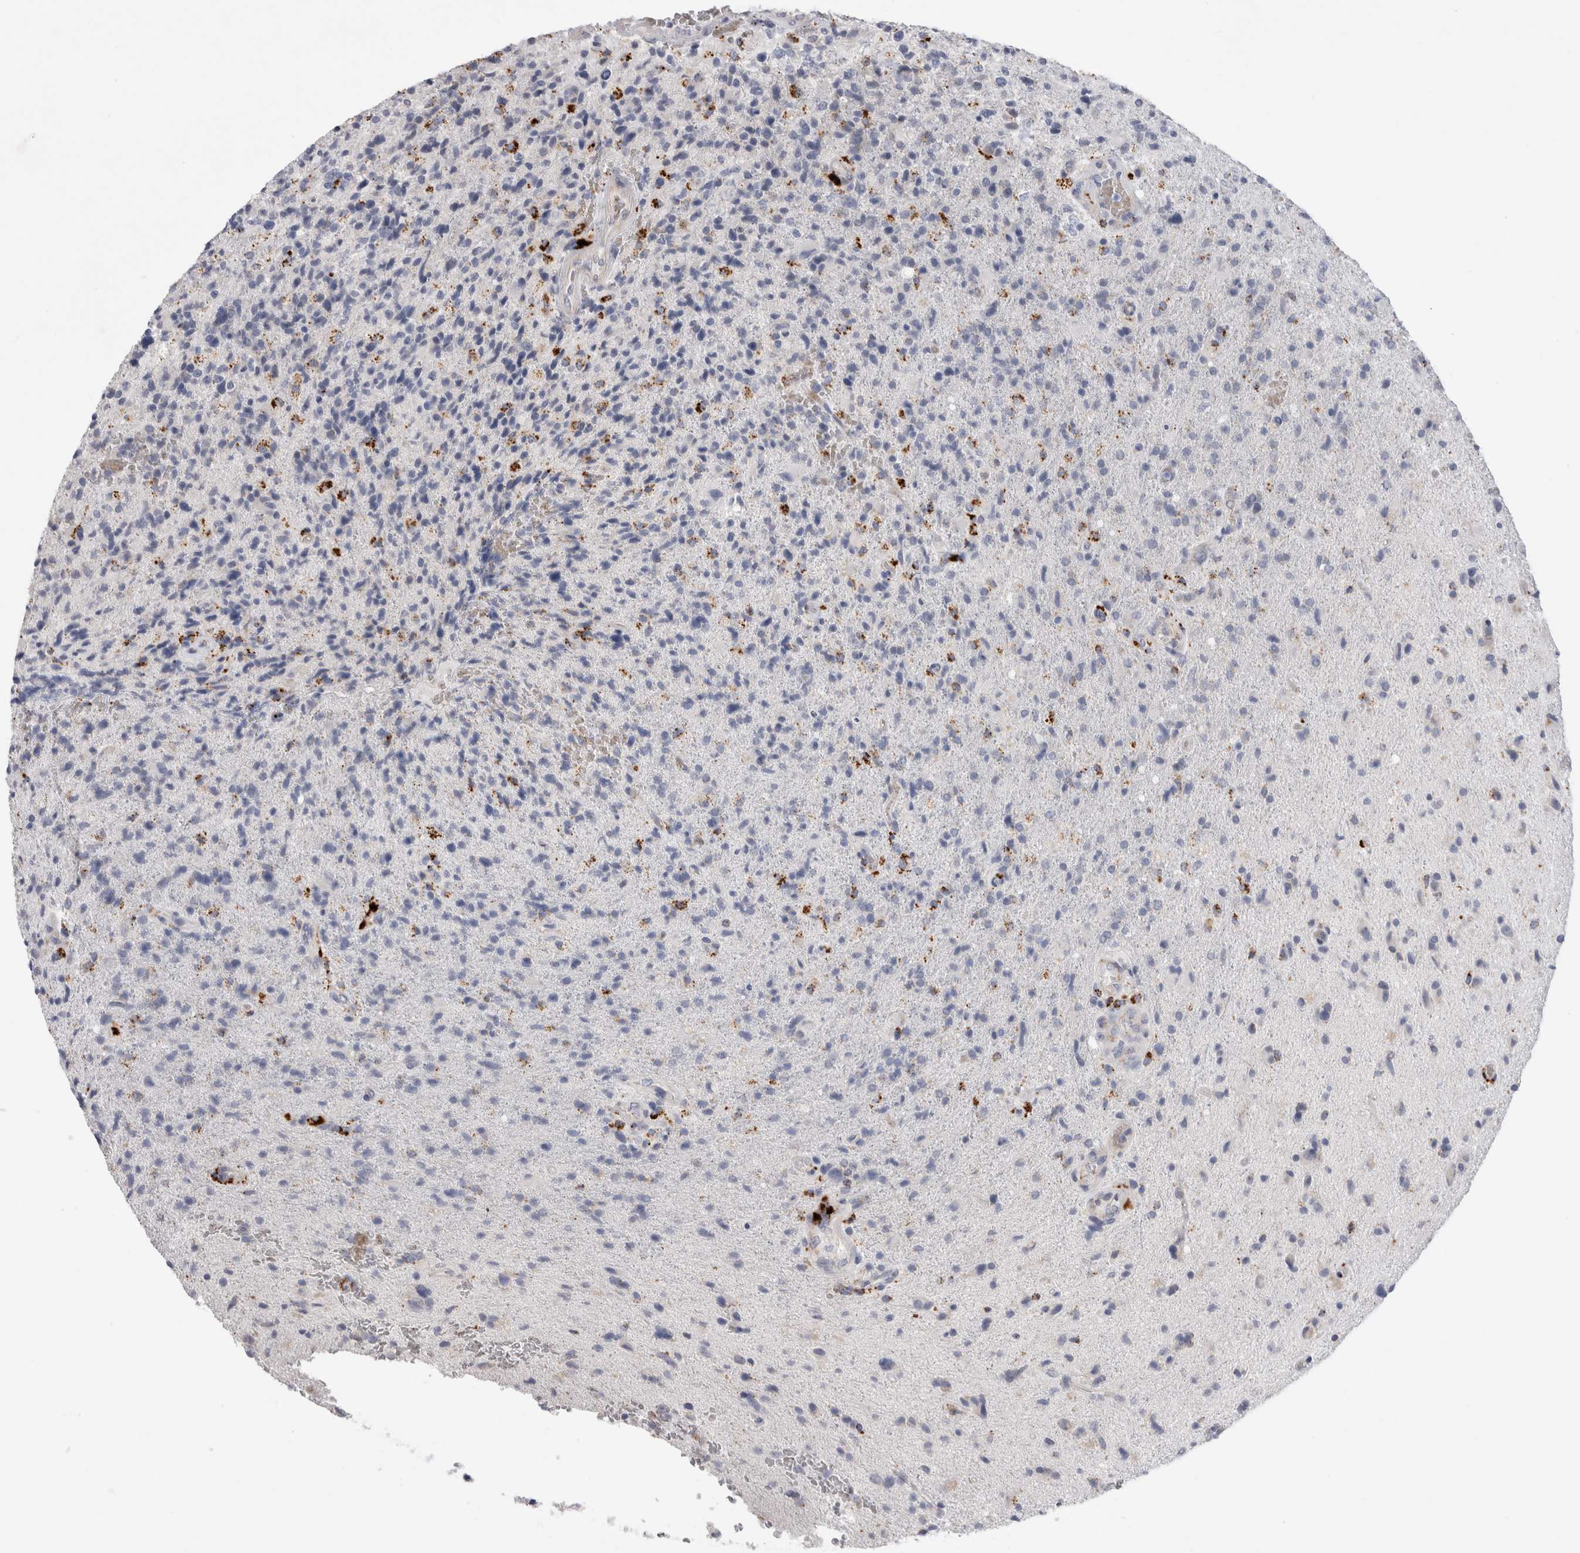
{"staining": {"intensity": "strong", "quantity": "<25%", "location": "cytoplasmic/membranous"}, "tissue": "glioma", "cell_type": "Tumor cells", "image_type": "cancer", "snomed": [{"axis": "morphology", "description": "Glioma, malignant, High grade"}, {"axis": "topography", "description": "Brain"}], "caption": "Immunohistochemistry (IHC) (DAB) staining of human malignant glioma (high-grade) exhibits strong cytoplasmic/membranous protein staining in about <25% of tumor cells. (DAB = brown stain, brightfield microscopy at high magnification).", "gene": "GAA", "patient": {"sex": "male", "age": 72}}